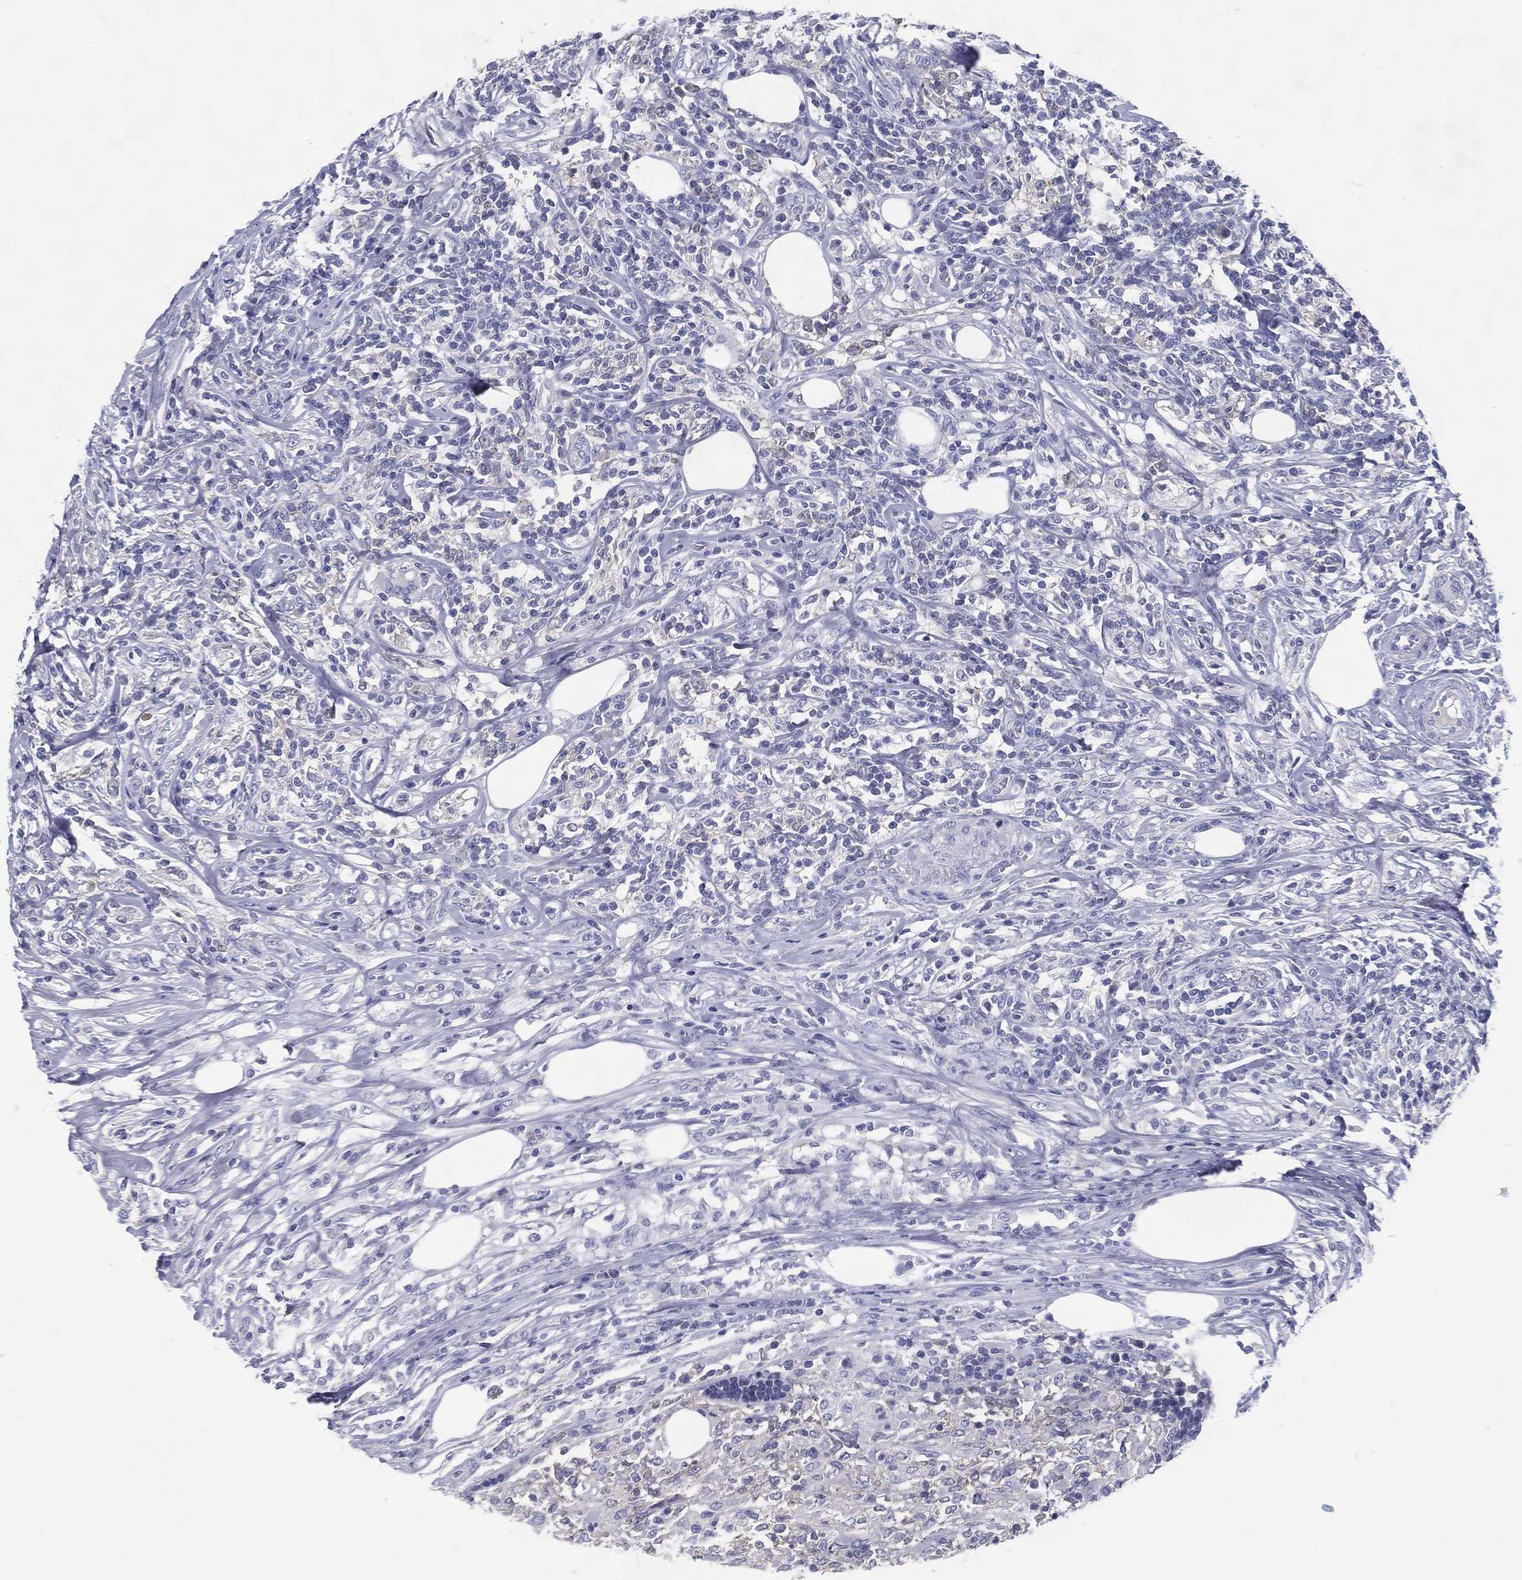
{"staining": {"intensity": "negative", "quantity": "none", "location": "none"}, "tissue": "lymphoma", "cell_type": "Tumor cells", "image_type": "cancer", "snomed": [{"axis": "morphology", "description": "Malignant lymphoma, non-Hodgkin's type, High grade"}, {"axis": "topography", "description": "Lymph node"}], "caption": "Immunohistochemical staining of human malignant lymphoma, non-Hodgkin's type (high-grade) shows no significant positivity in tumor cells.", "gene": "RGS13", "patient": {"sex": "female", "age": 84}}